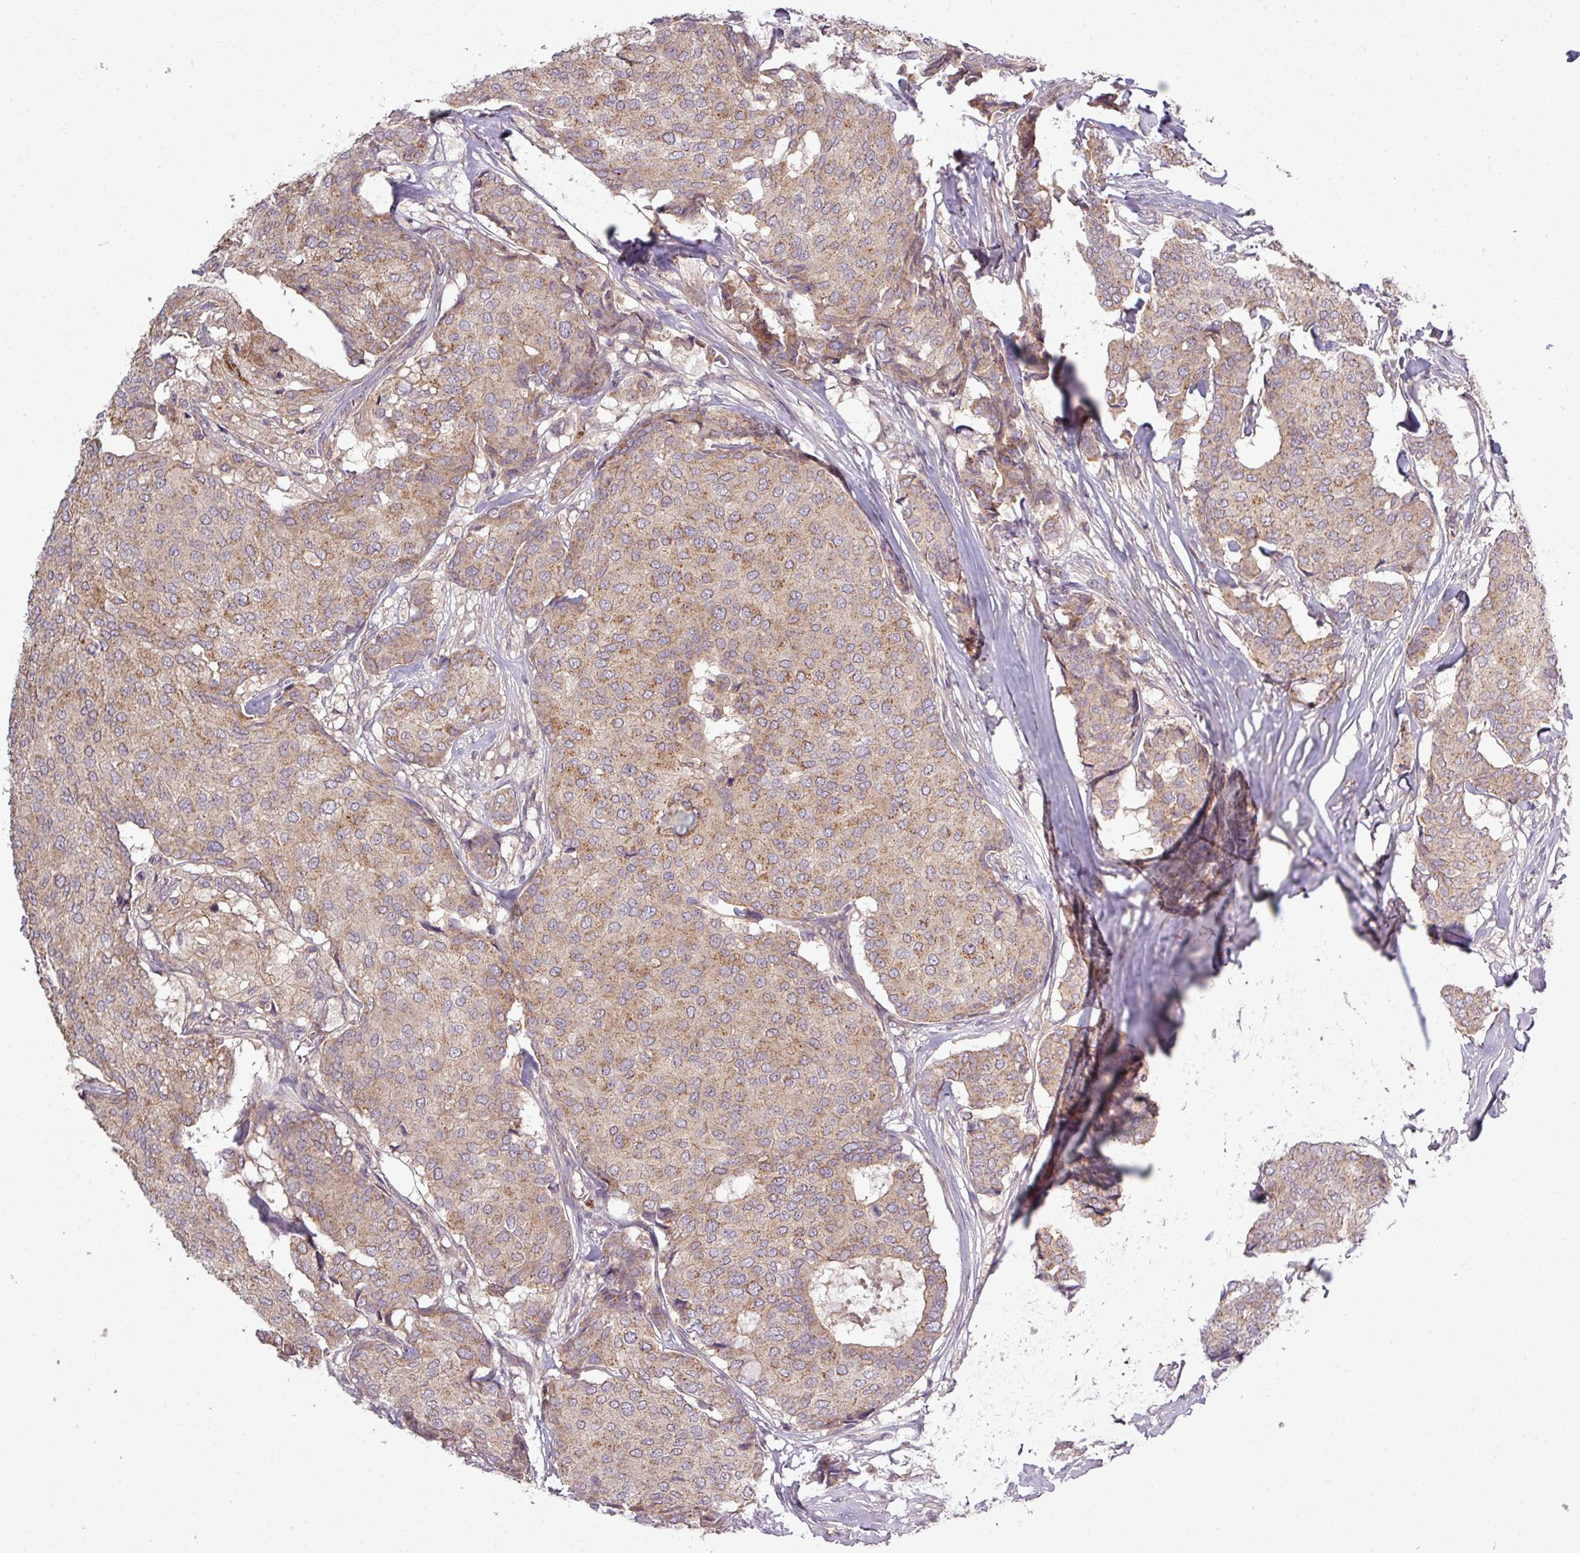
{"staining": {"intensity": "weak", "quantity": ">75%", "location": "cytoplasmic/membranous"}, "tissue": "breast cancer", "cell_type": "Tumor cells", "image_type": "cancer", "snomed": [{"axis": "morphology", "description": "Duct carcinoma"}, {"axis": "topography", "description": "Breast"}], "caption": "A brown stain labels weak cytoplasmic/membranous expression of a protein in breast cancer (infiltrating ductal carcinoma) tumor cells.", "gene": "PAPLN", "patient": {"sex": "female", "age": 75}}